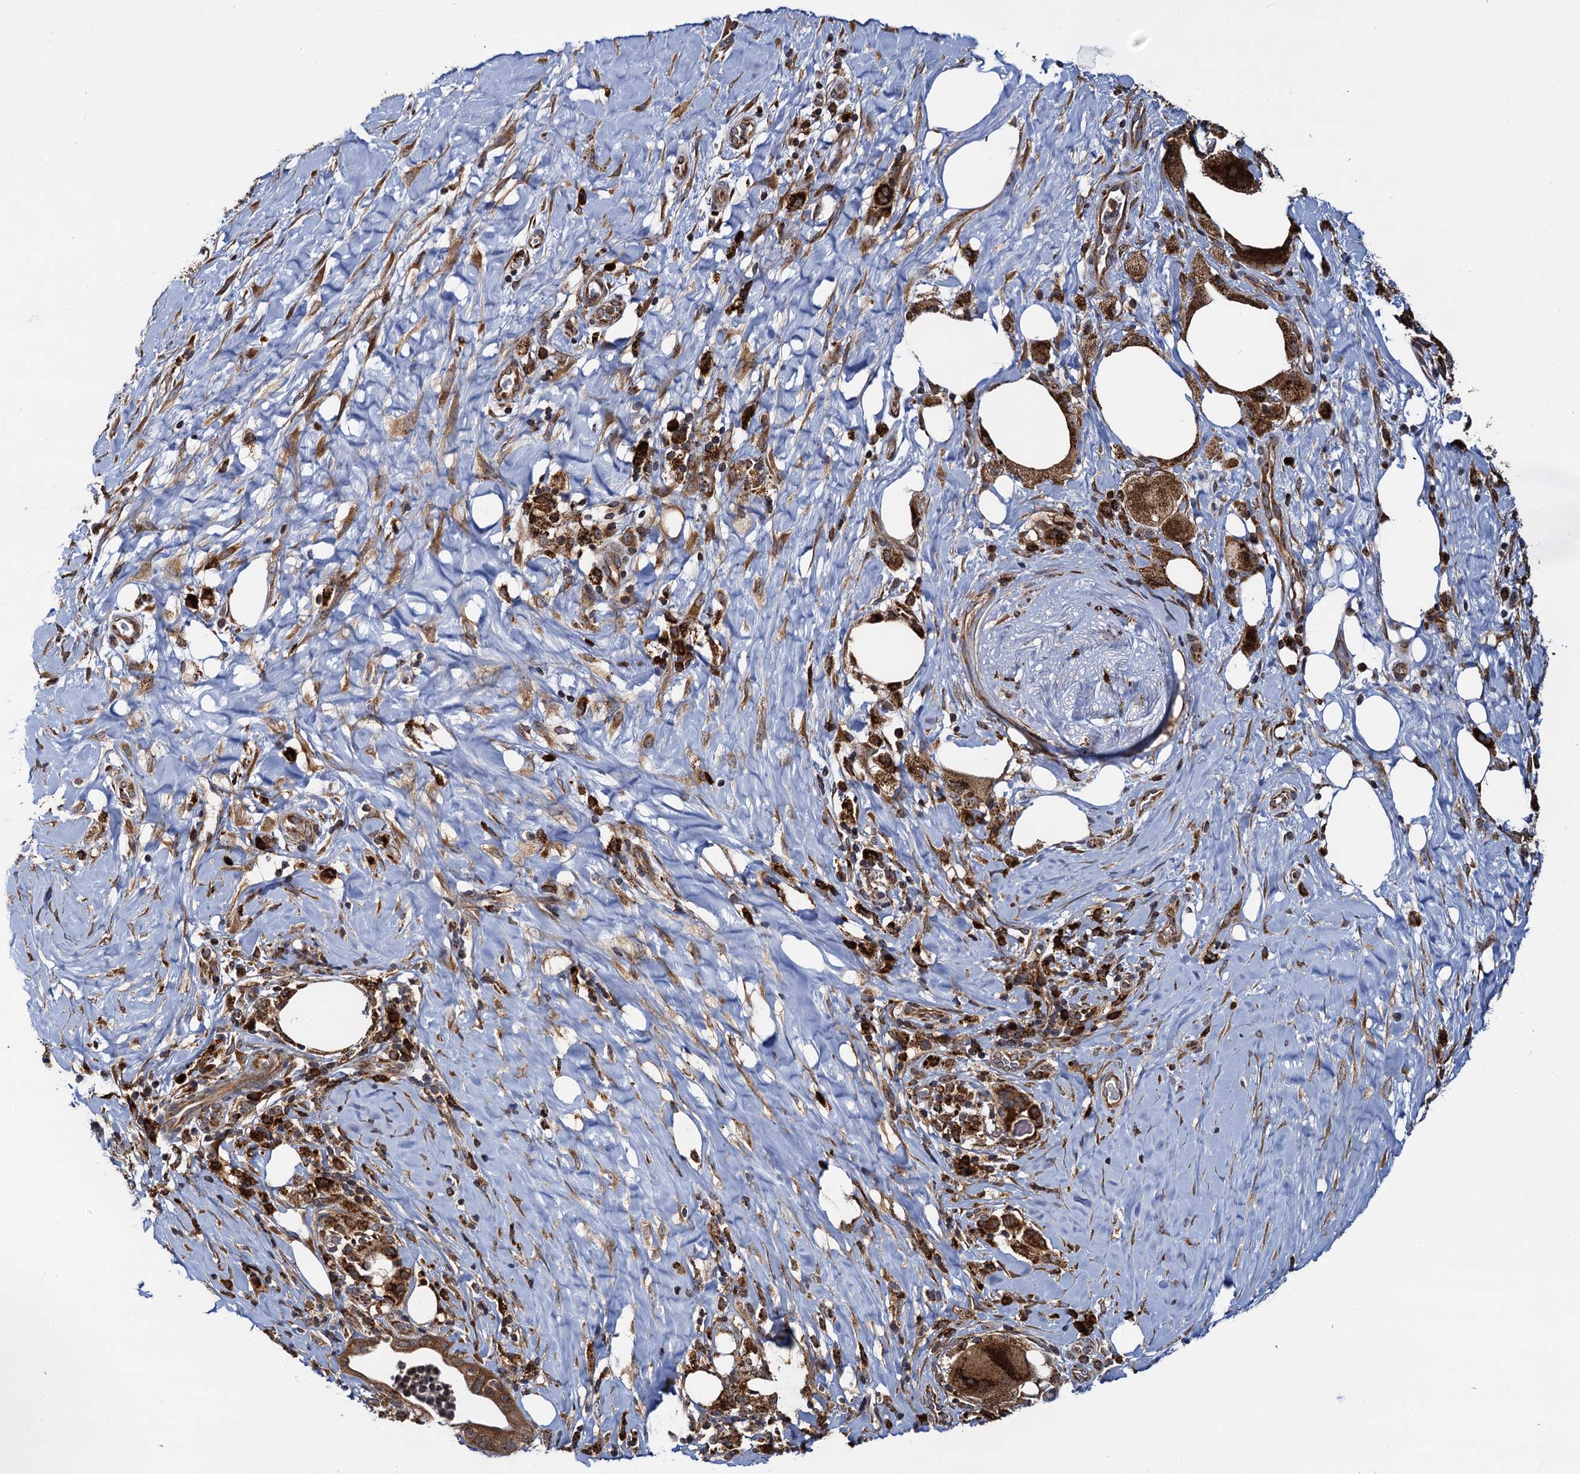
{"staining": {"intensity": "moderate", "quantity": ">75%", "location": "cytoplasmic/membranous"}, "tissue": "pancreatic cancer", "cell_type": "Tumor cells", "image_type": "cancer", "snomed": [{"axis": "morphology", "description": "Adenocarcinoma, NOS"}, {"axis": "topography", "description": "Pancreas"}], "caption": "DAB (3,3'-diaminobenzidine) immunohistochemical staining of human adenocarcinoma (pancreatic) reveals moderate cytoplasmic/membranous protein expression in approximately >75% of tumor cells.", "gene": "UFM1", "patient": {"sex": "male", "age": 58}}